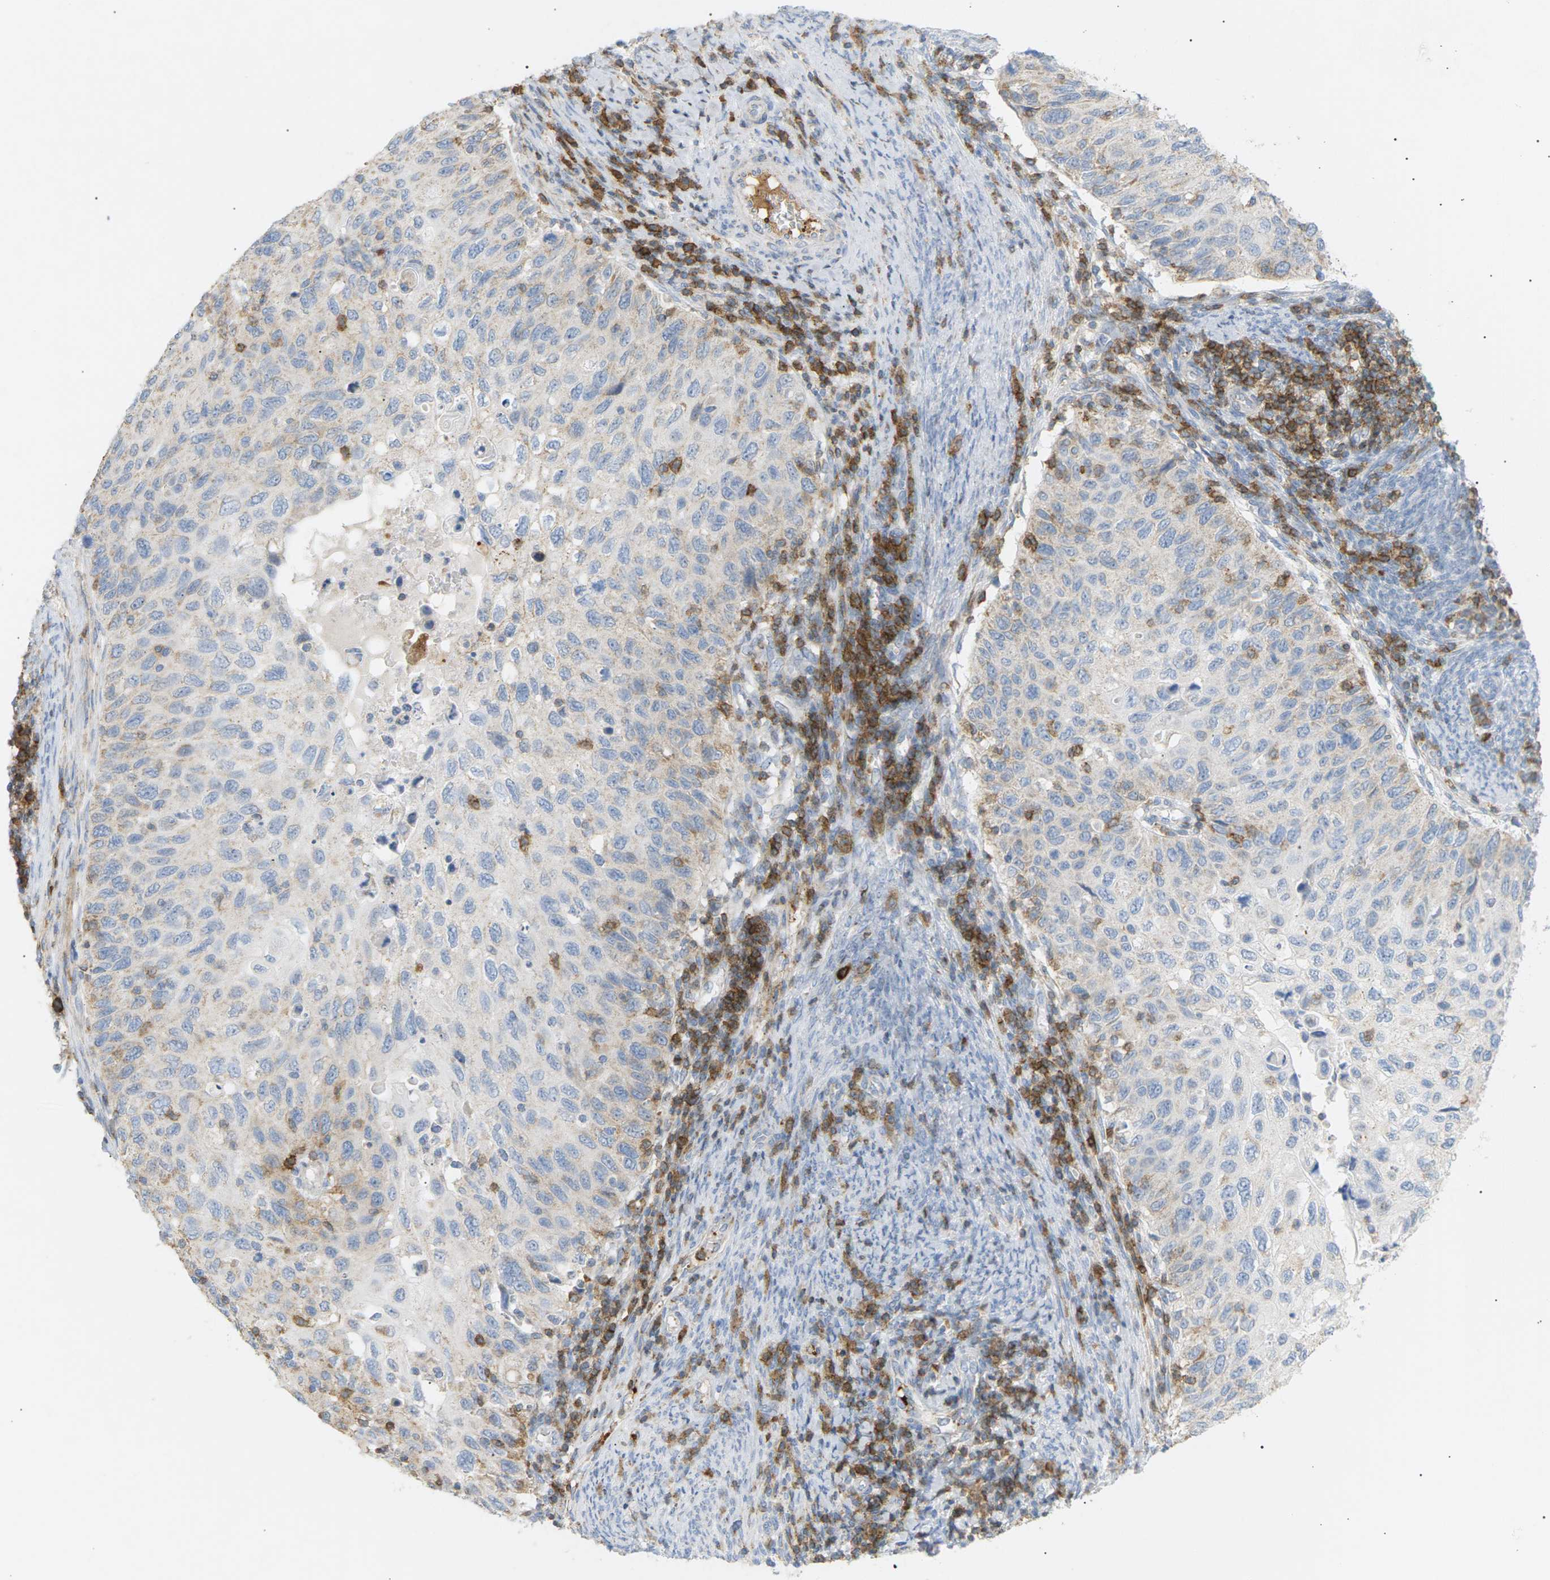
{"staining": {"intensity": "weak", "quantity": "<25%", "location": "cytoplasmic/membranous"}, "tissue": "cervical cancer", "cell_type": "Tumor cells", "image_type": "cancer", "snomed": [{"axis": "morphology", "description": "Squamous cell carcinoma, NOS"}, {"axis": "topography", "description": "Cervix"}], "caption": "A histopathology image of cervical squamous cell carcinoma stained for a protein reveals no brown staining in tumor cells.", "gene": "LIME1", "patient": {"sex": "female", "age": 70}}